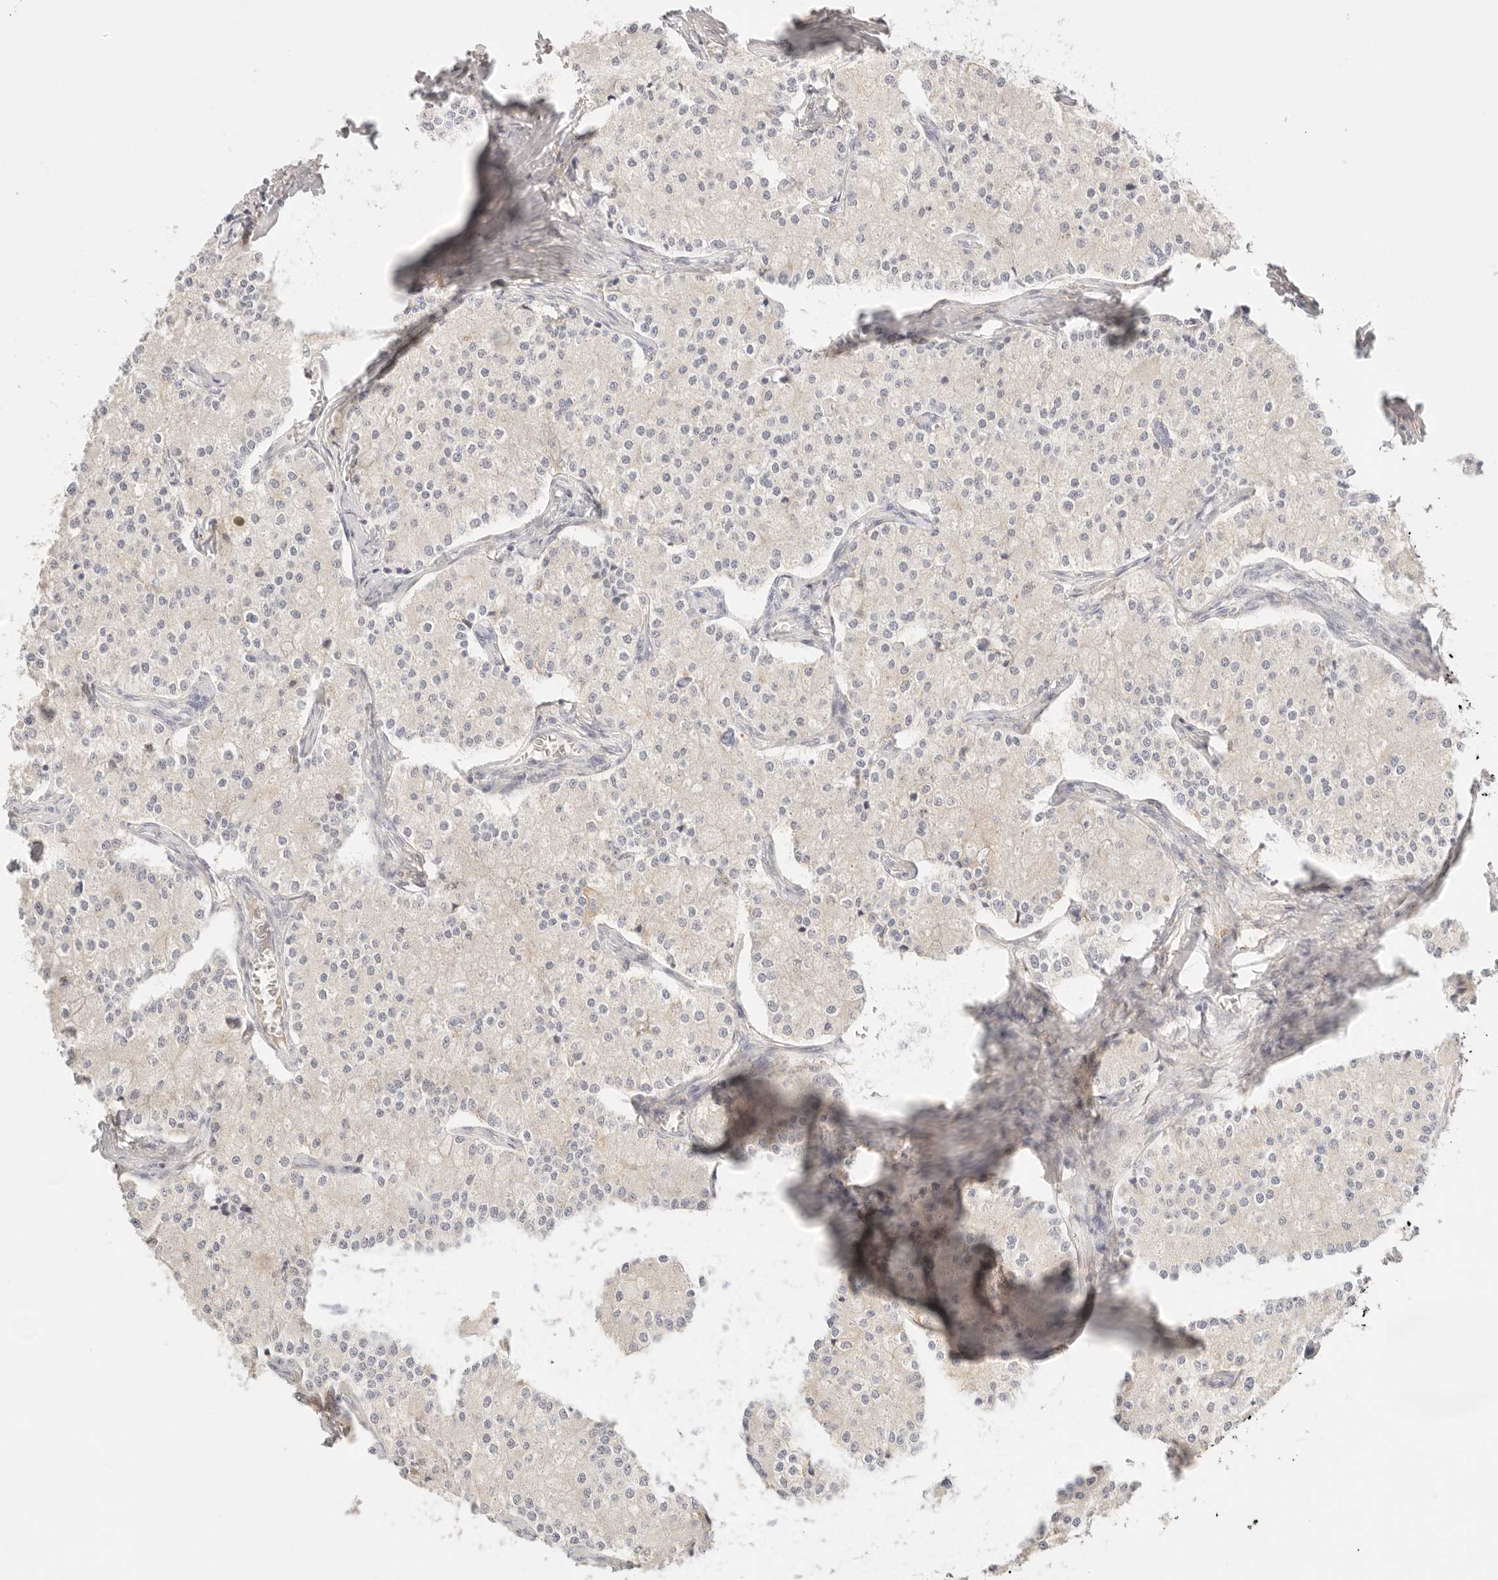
{"staining": {"intensity": "negative", "quantity": "none", "location": "none"}, "tissue": "carcinoid", "cell_type": "Tumor cells", "image_type": "cancer", "snomed": [{"axis": "morphology", "description": "Carcinoid, malignant, NOS"}, {"axis": "topography", "description": "Colon"}], "caption": "The immunohistochemistry histopathology image has no significant expression in tumor cells of carcinoid (malignant) tissue.", "gene": "CEP120", "patient": {"sex": "female", "age": 52}}